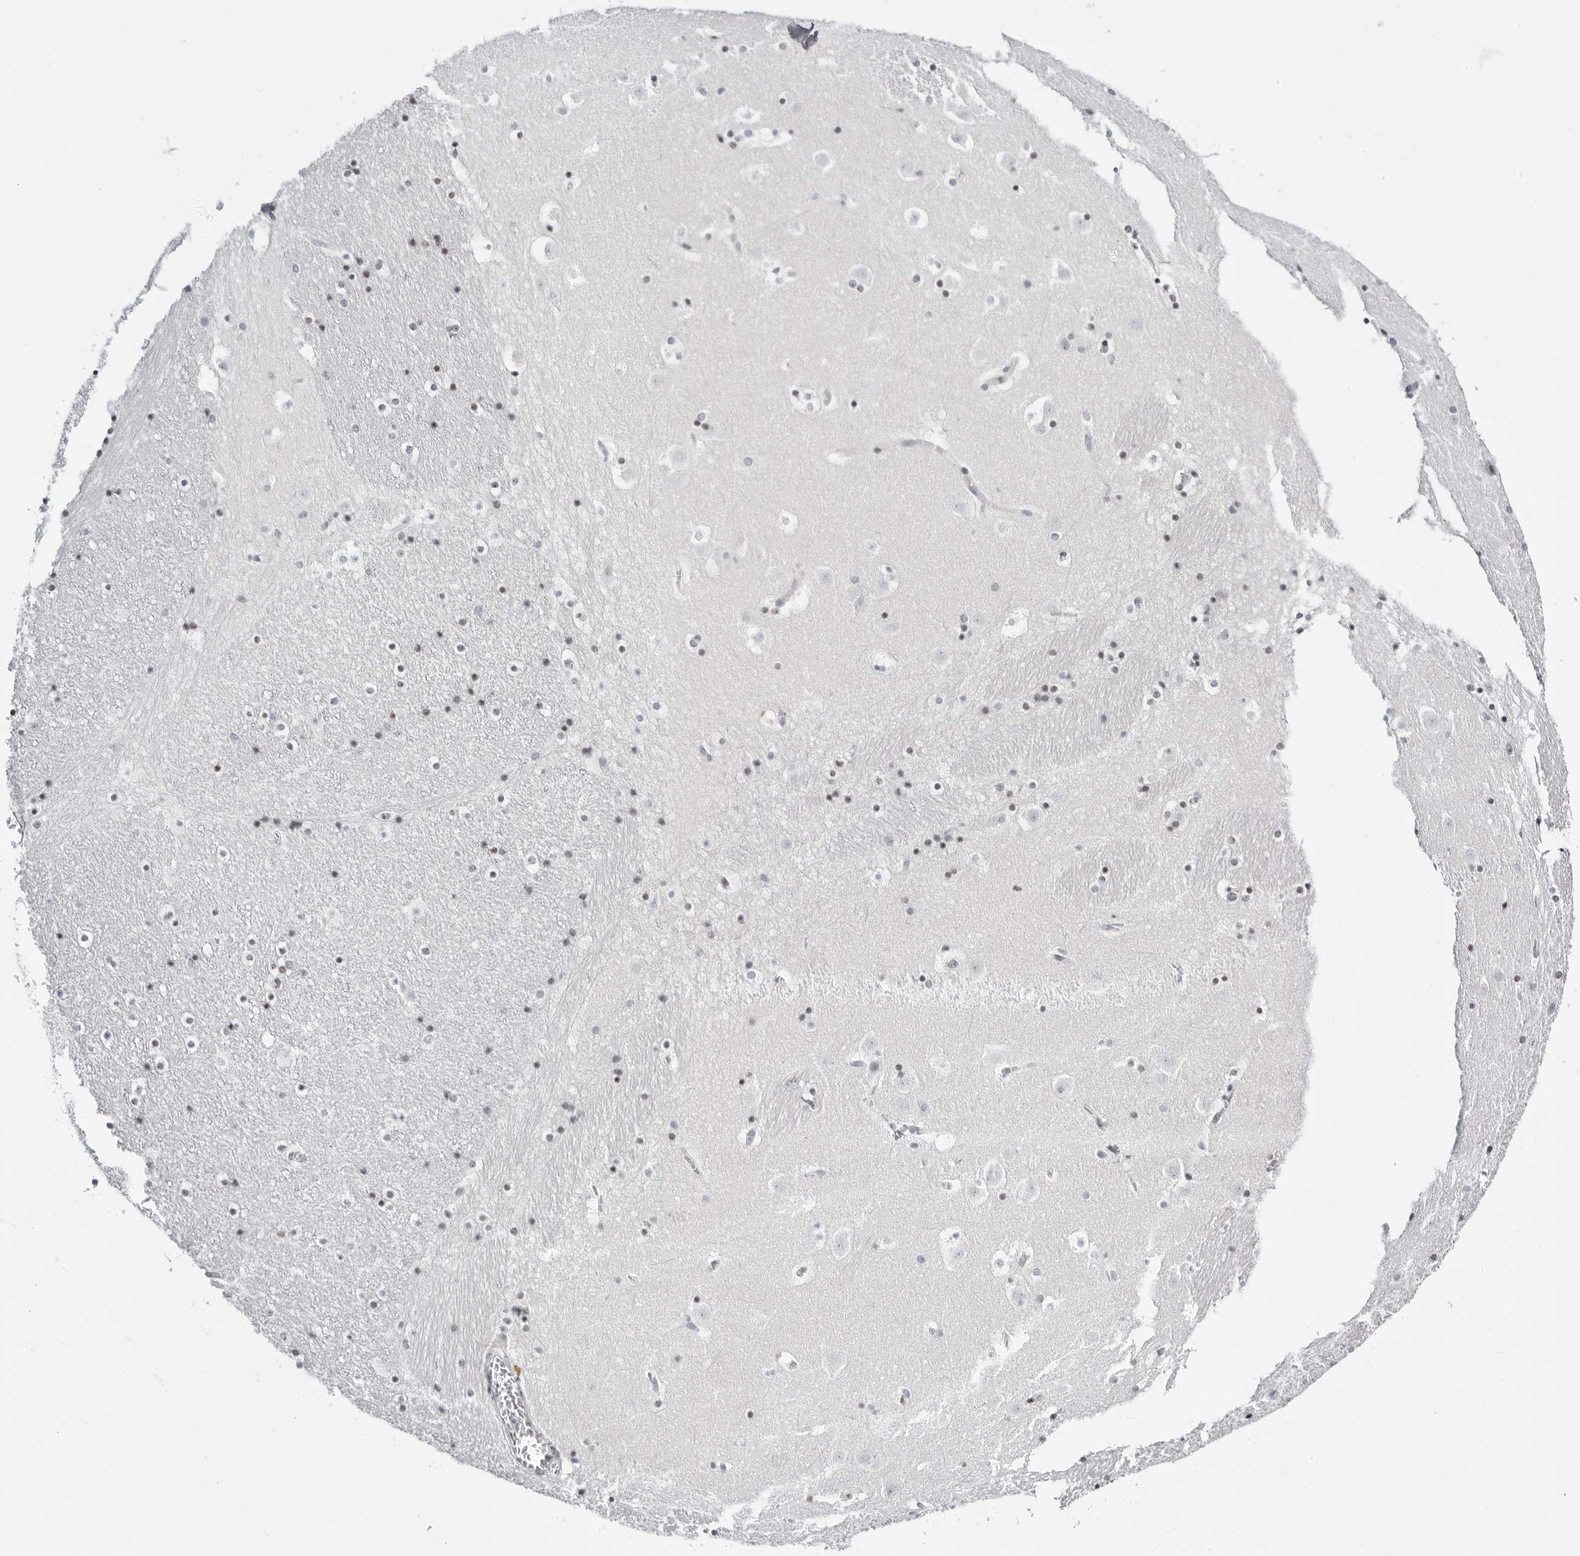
{"staining": {"intensity": "moderate", "quantity": "25%-75%", "location": "nuclear"}, "tissue": "caudate", "cell_type": "Glial cells", "image_type": "normal", "snomed": [{"axis": "morphology", "description": "Normal tissue, NOS"}, {"axis": "topography", "description": "Lateral ventricle wall"}], "caption": "A brown stain highlights moderate nuclear positivity of a protein in glial cells of normal human caudate. (brown staining indicates protein expression, while blue staining denotes nuclei).", "gene": "VEZF1", "patient": {"sex": "male", "age": 45}}